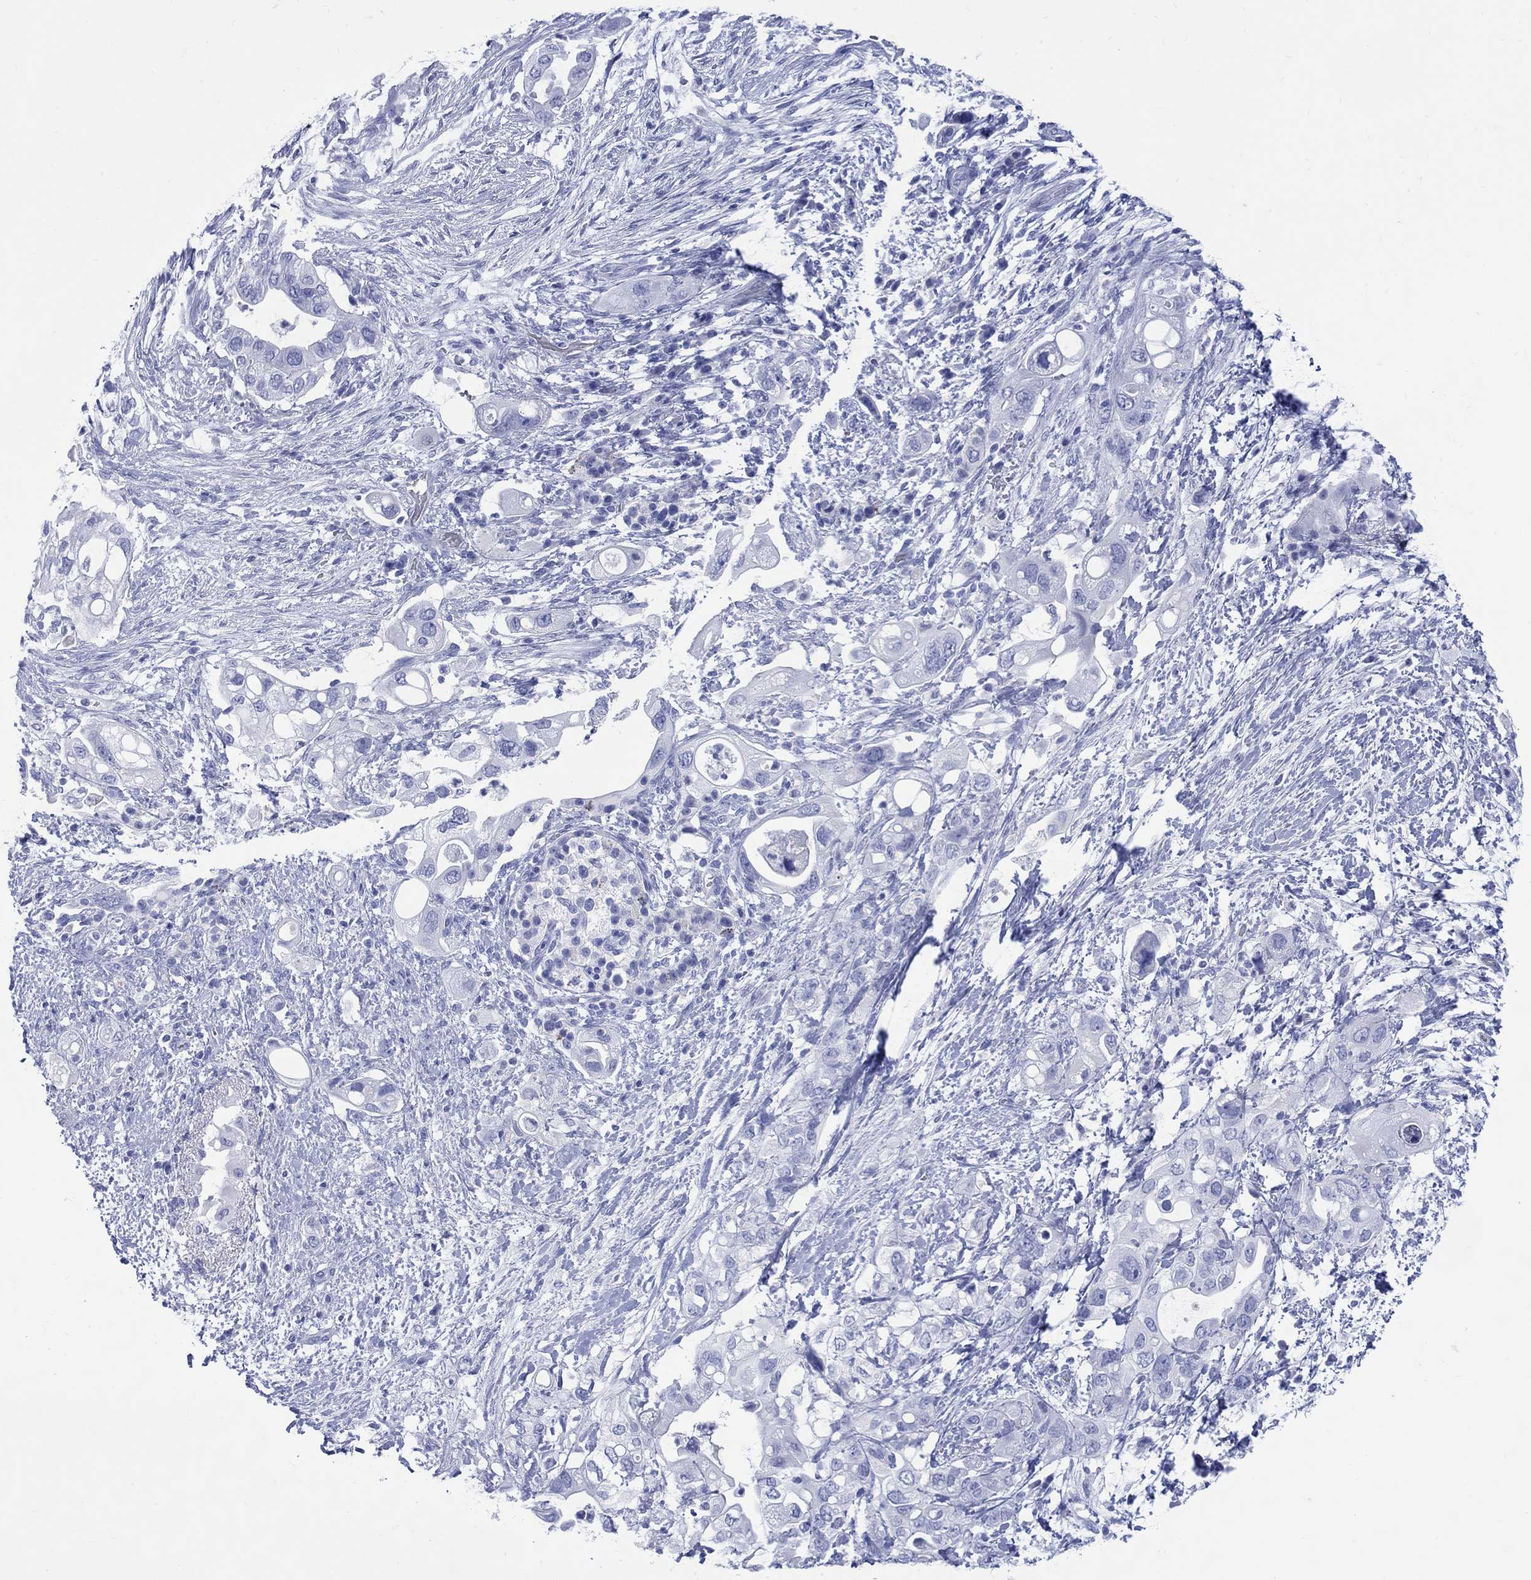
{"staining": {"intensity": "negative", "quantity": "none", "location": "none"}, "tissue": "pancreatic cancer", "cell_type": "Tumor cells", "image_type": "cancer", "snomed": [{"axis": "morphology", "description": "Adenocarcinoma, NOS"}, {"axis": "topography", "description": "Pancreas"}], "caption": "This is an IHC image of pancreatic cancer (adenocarcinoma). There is no positivity in tumor cells.", "gene": "LRRD1", "patient": {"sex": "female", "age": 72}}